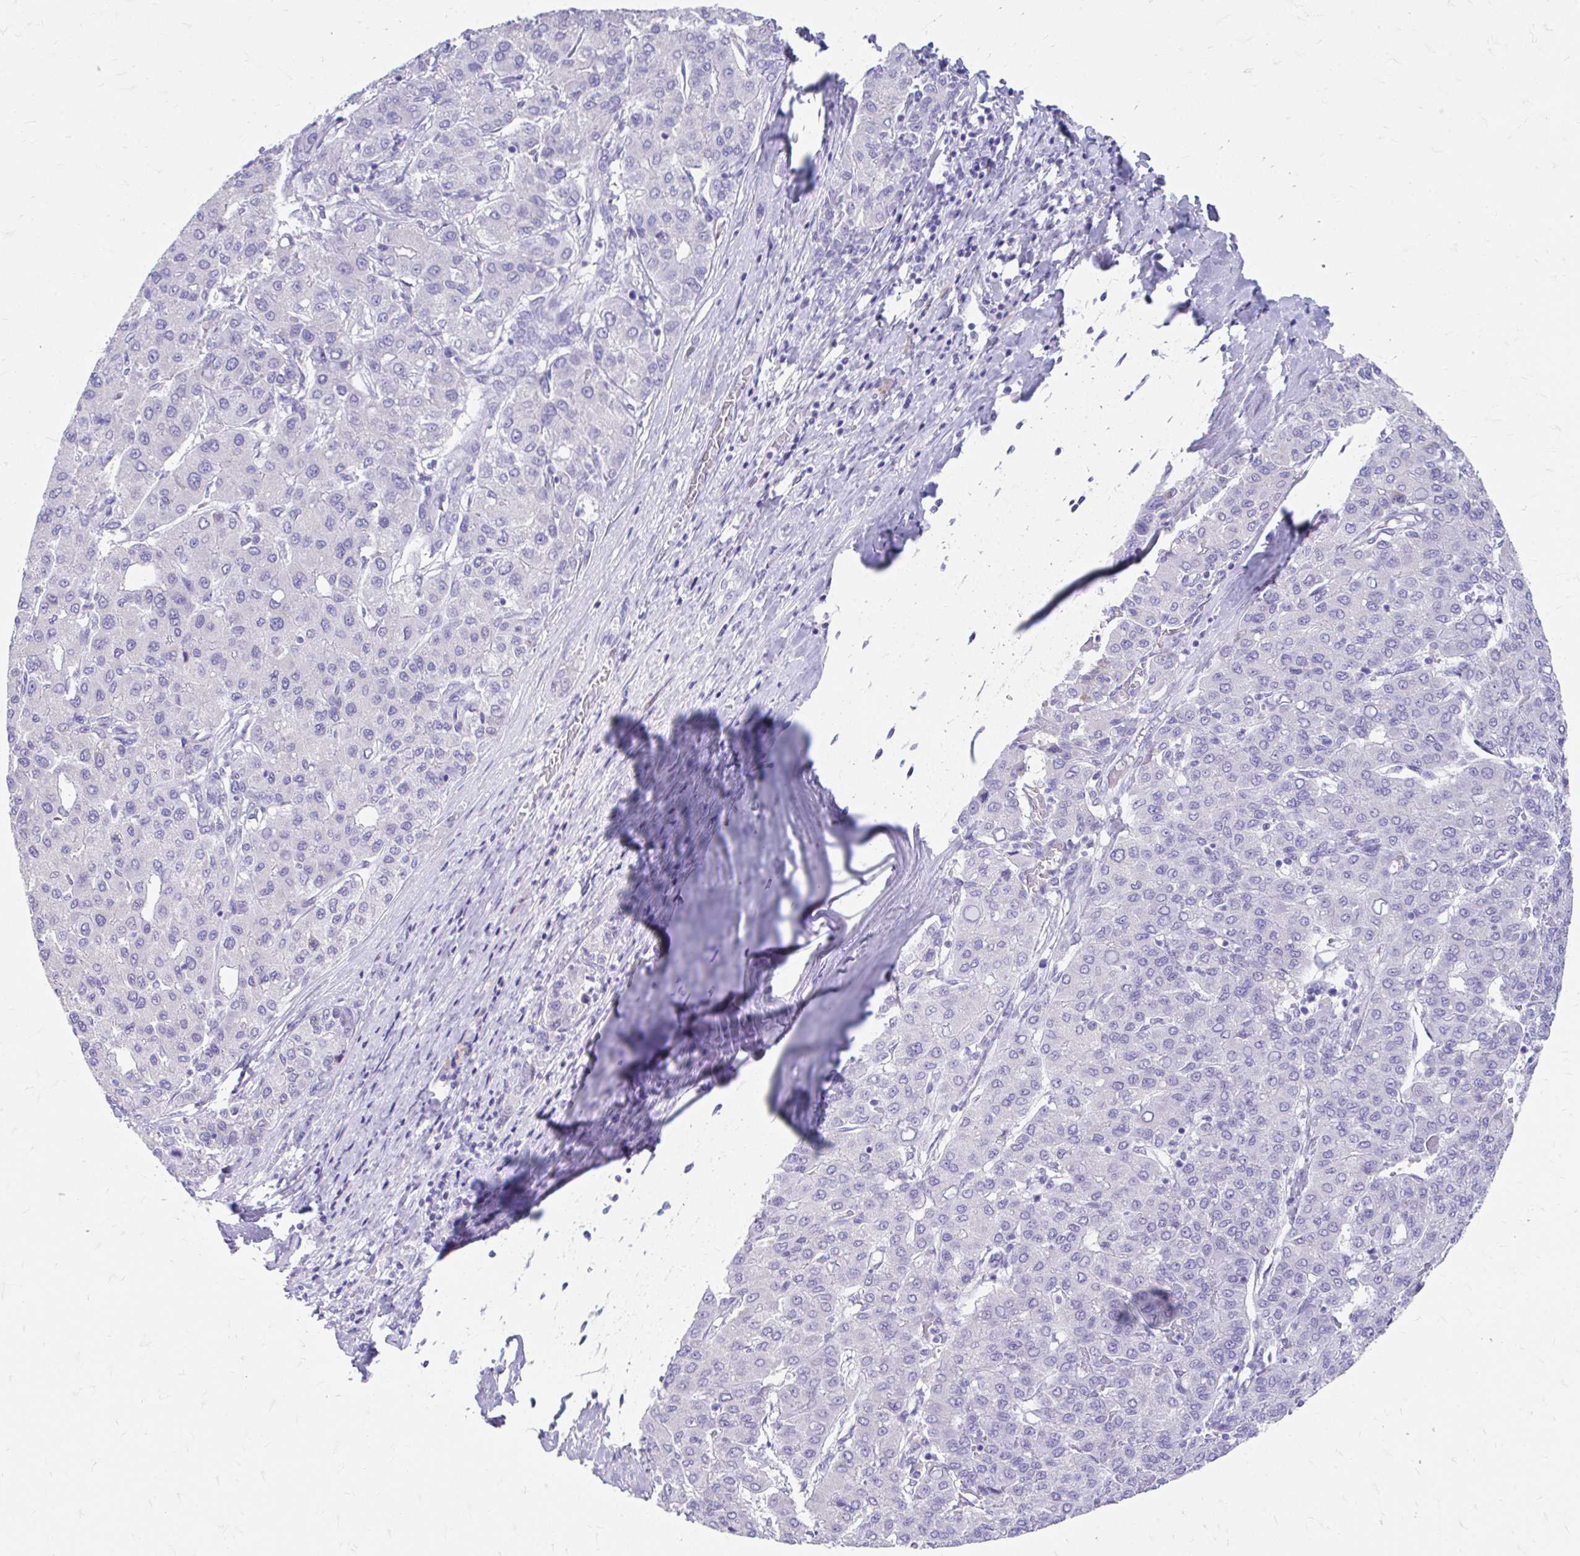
{"staining": {"intensity": "negative", "quantity": "none", "location": "none"}, "tissue": "liver cancer", "cell_type": "Tumor cells", "image_type": "cancer", "snomed": [{"axis": "morphology", "description": "Carcinoma, Hepatocellular, NOS"}, {"axis": "topography", "description": "Liver"}], "caption": "This micrograph is of liver cancer stained with immunohistochemistry to label a protein in brown with the nuclei are counter-stained blue. There is no expression in tumor cells.", "gene": "KRIT1", "patient": {"sex": "male", "age": 65}}